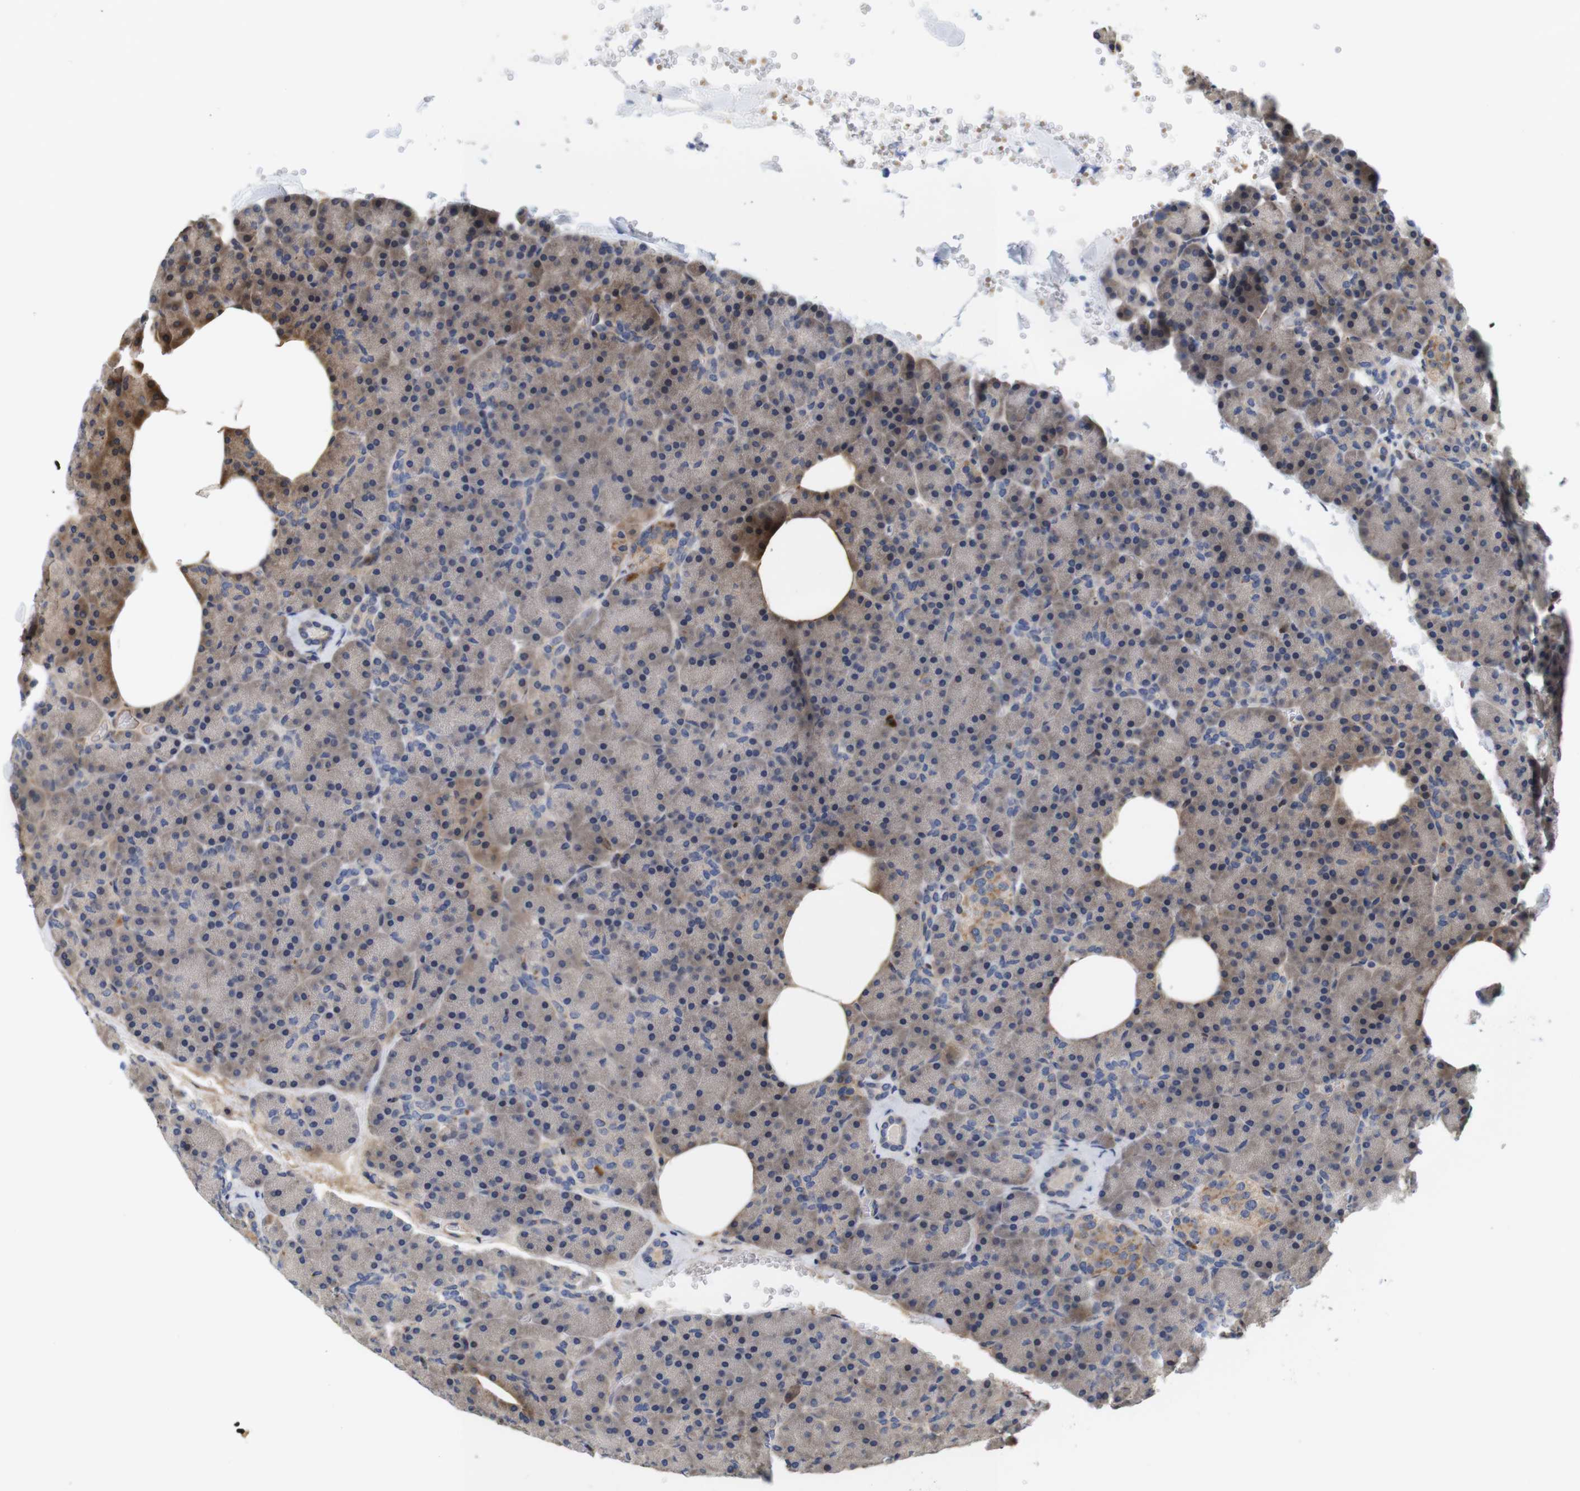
{"staining": {"intensity": "weak", "quantity": "25%-75%", "location": "cytoplasmic/membranous"}, "tissue": "pancreas", "cell_type": "Exocrine glandular cells", "image_type": "normal", "snomed": [{"axis": "morphology", "description": "Normal tissue, NOS"}, {"axis": "topography", "description": "Pancreas"}], "caption": "A brown stain labels weak cytoplasmic/membranous staining of a protein in exocrine glandular cells of unremarkable pancreas. The staining was performed using DAB (3,3'-diaminobenzidine), with brown indicating positive protein expression. Nuclei are stained blue with hematoxylin.", "gene": "SPRY3", "patient": {"sex": "female", "age": 35}}